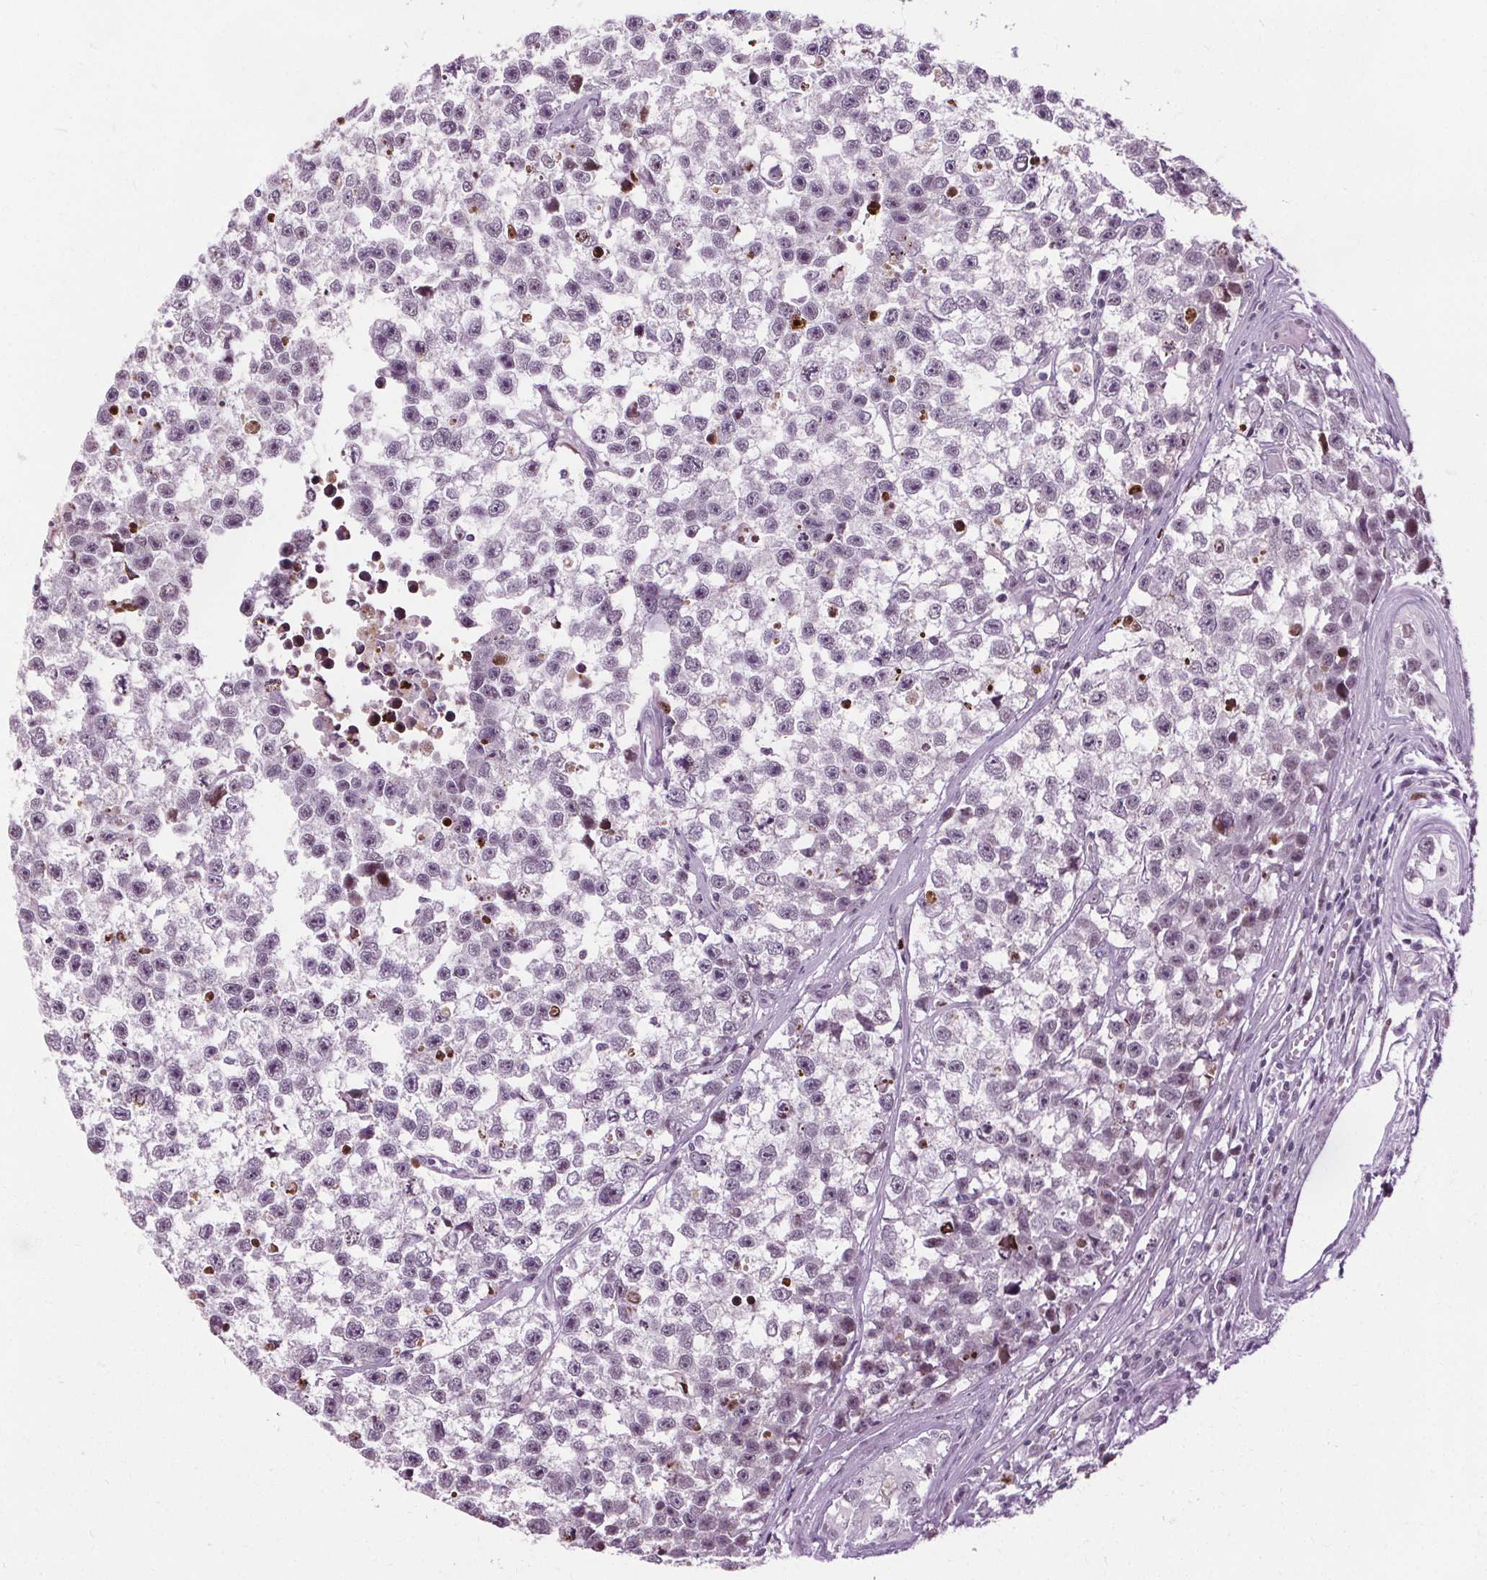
{"staining": {"intensity": "negative", "quantity": "none", "location": "none"}, "tissue": "testis cancer", "cell_type": "Tumor cells", "image_type": "cancer", "snomed": [{"axis": "morphology", "description": "Seminoma, NOS"}, {"axis": "topography", "description": "Testis"}], "caption": "Seminoma (testis) was stained to show a protein in brown. There is no significant expression in tumor cells.", "gene": "CEBPA", "patient": {"sex": "male", "age": 26}}